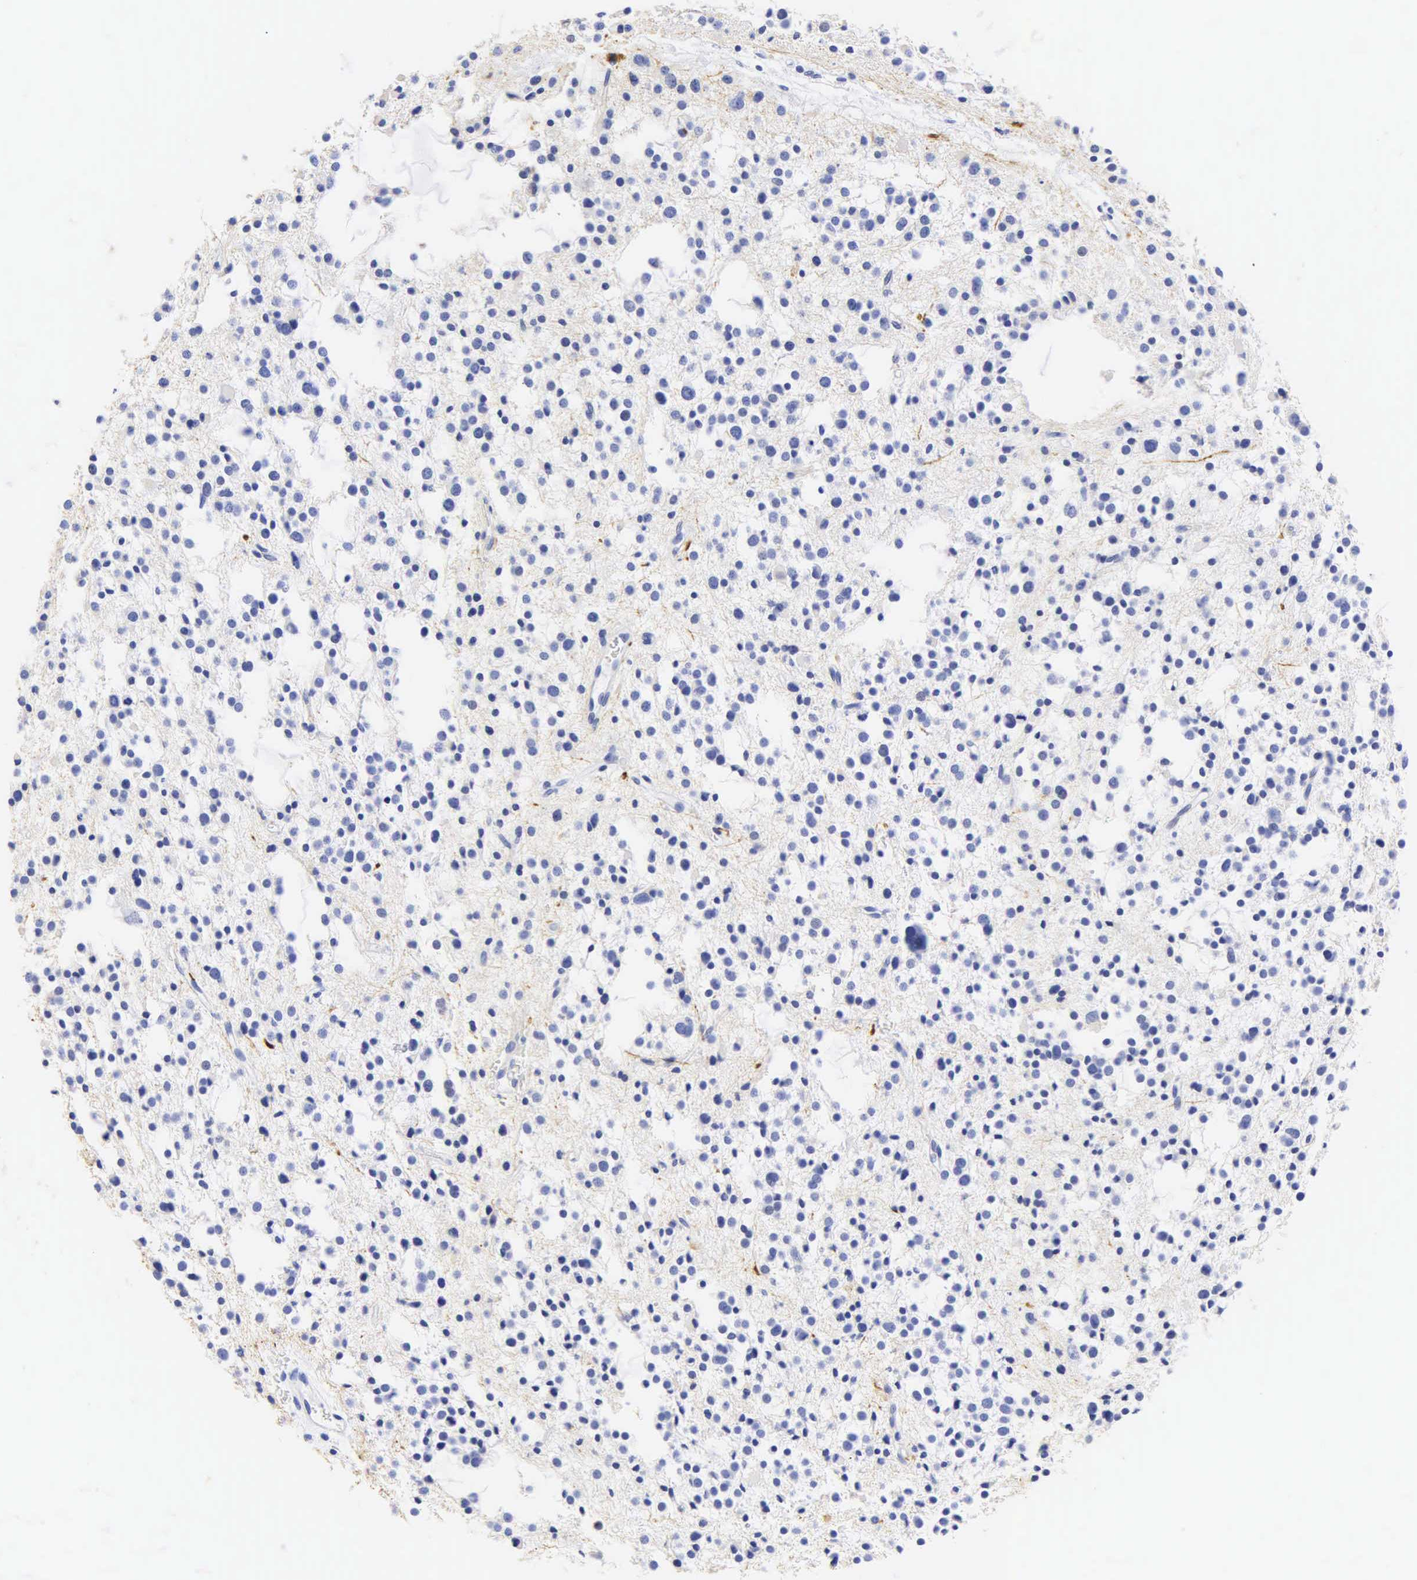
{"staining": {"intensity": "negative", "quantity": "none", "location": "none"}, "tissue": "glioma", "cell_type": "Tumor cells", "image_type": "cancer", "snomed": [{"axis": "morphology", "description": "Glioma, malignant, Low grade"}, {"axis": "topography", "description": "Brain"}], "caption": "There is no significant staining in tumor cells of malignant glioma (low-grade).", "gene": "DES", "patient": {"sex": "female", "age": 36}}